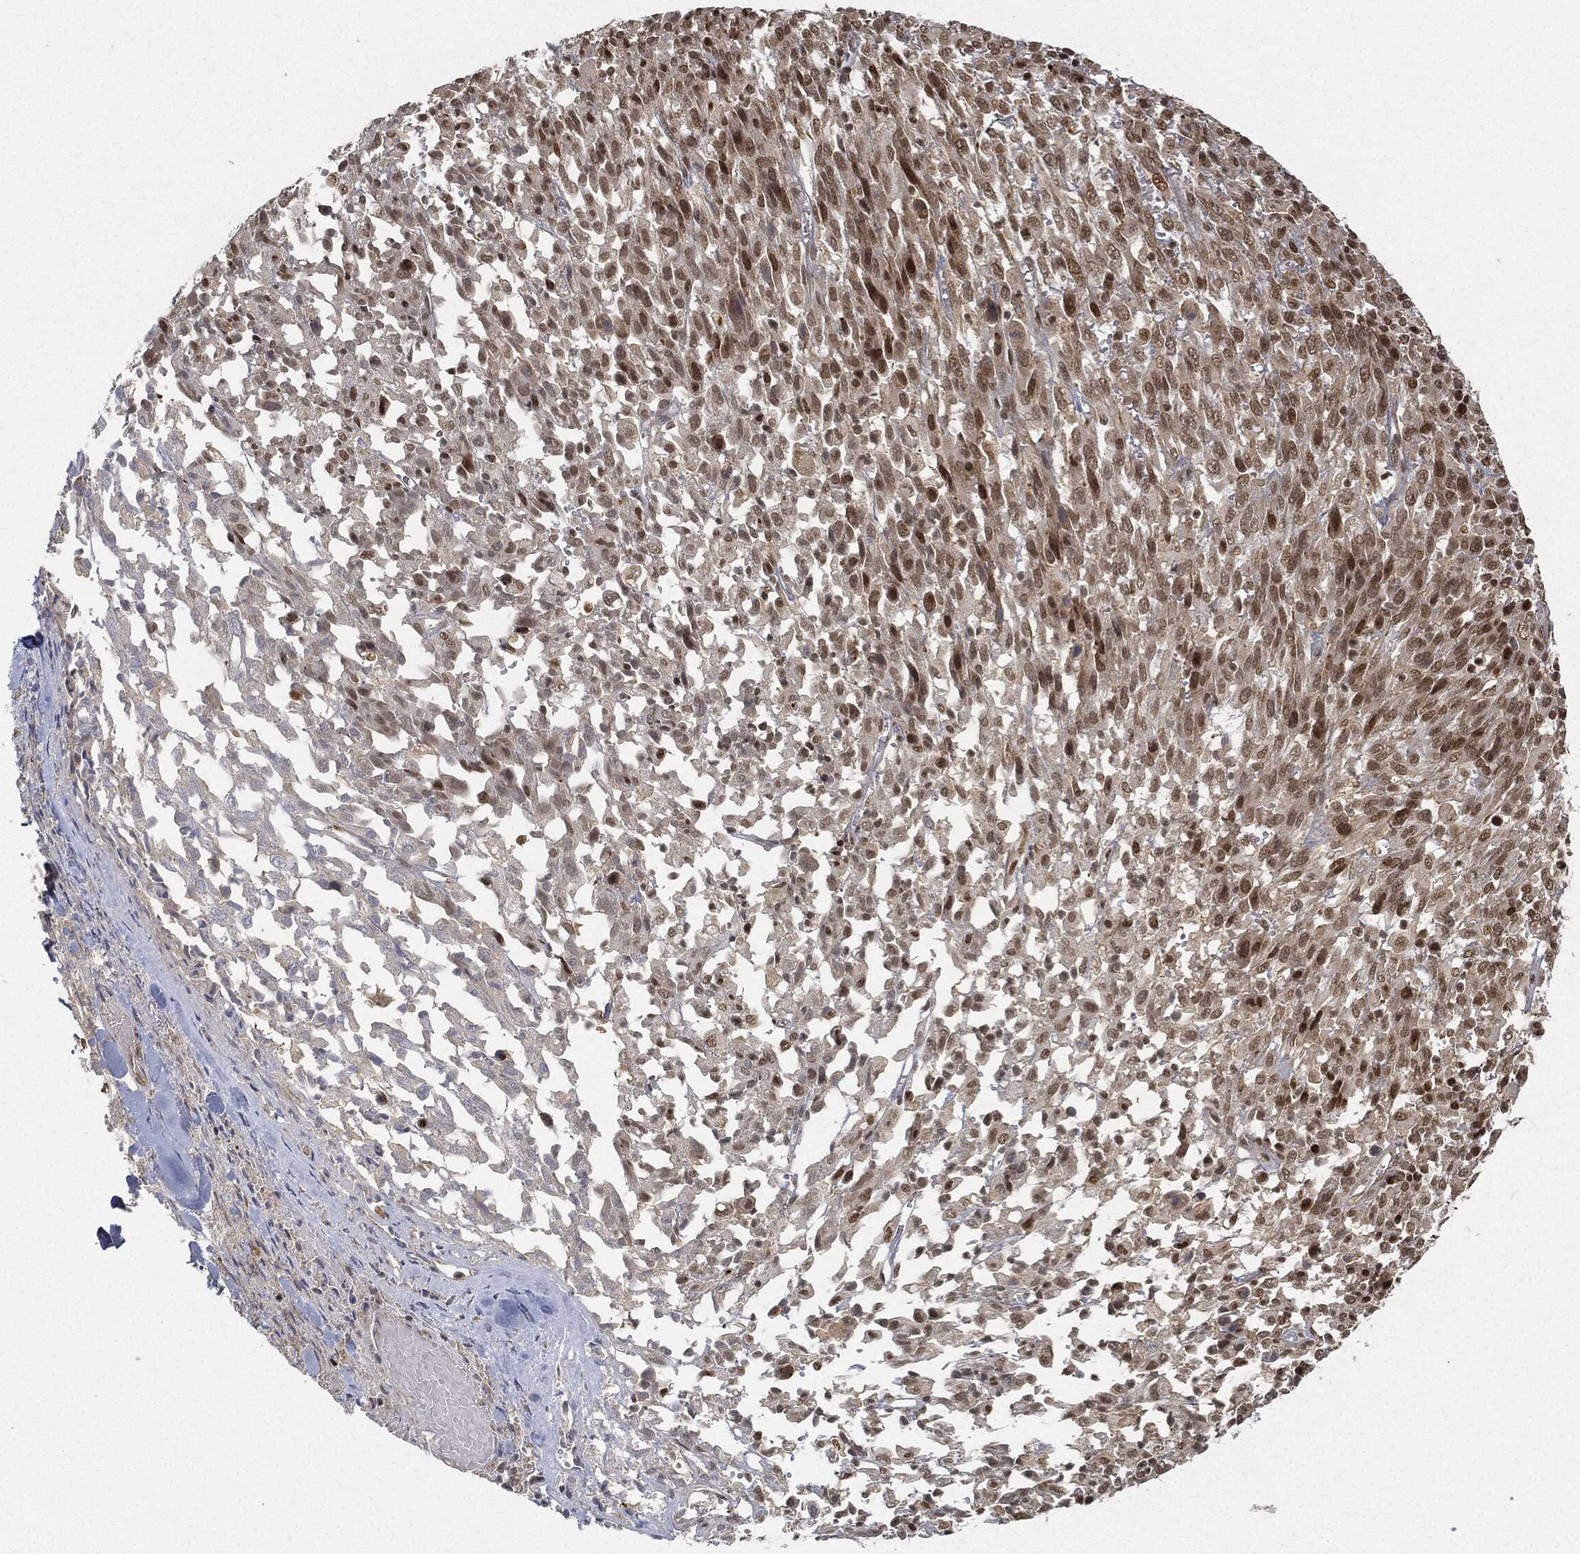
{"staining": {"intensity": "strong", "quantity": "<25%", "location": "nuclear"}, "tissue": "melanoma", "cell_type": "Tumor cells", "image_type": "cancer", "snomed": [{"axis": "morphology", "description": "Malignant melanoma, NOS"}, {"axis": "topography", "description": "Skin"}], "caption": "Immunohistochemistry image of human malignant melanoma stained for a protein (brown), which displays medium levels of strong nuclear positivity in about <25% of tumor cells.", "gene": "CIB1", "patient": {"sex": "female", "age": 91}}